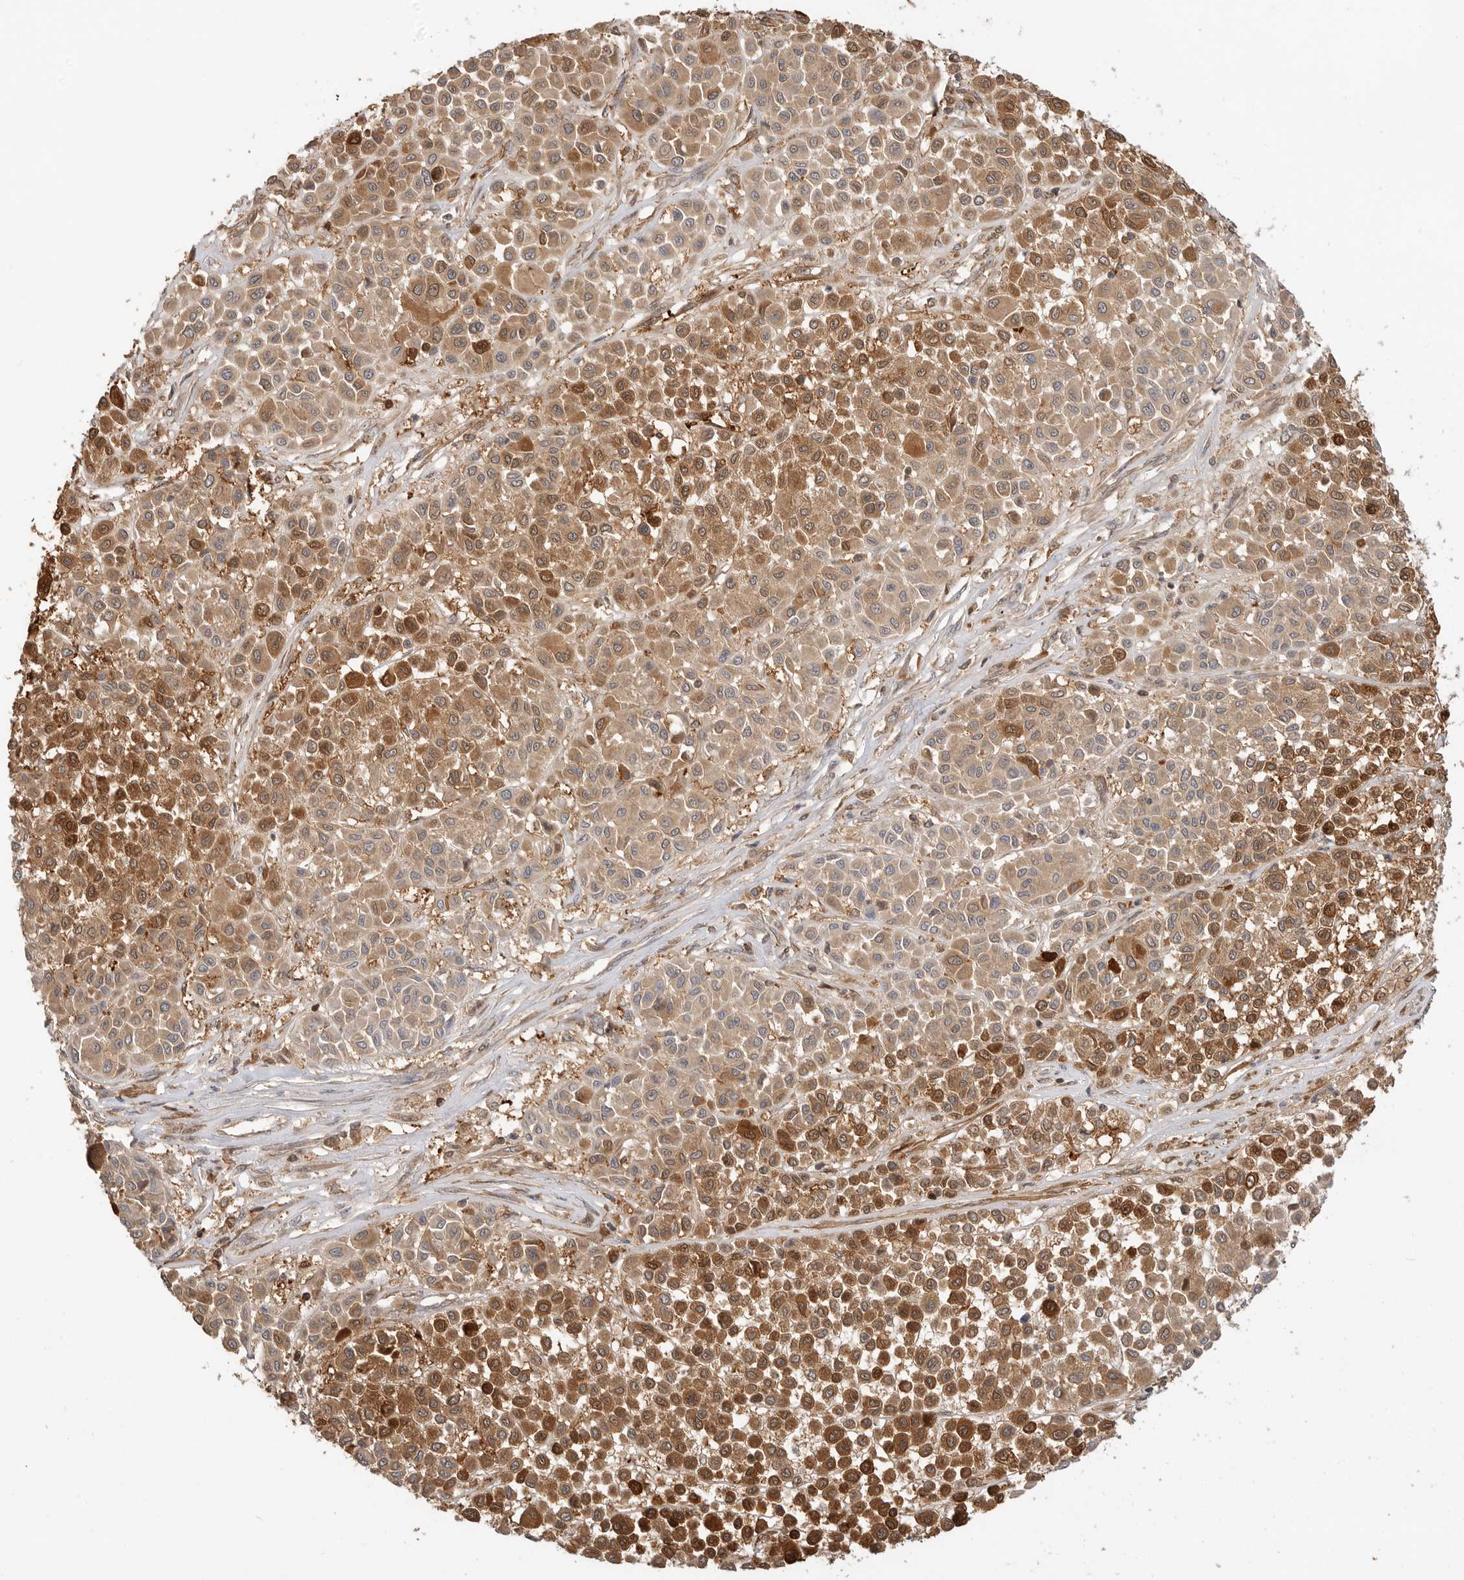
{"staining": {"intensity": "moderate", "quantity": ">75%", "location": "cytoplasmic/membranous"}, "tissue": "melanoma", "cell_type": "Tumor cells", "image_type": "cancer", "snomed": [{"axis": "morphology", "description": "Malignant melanoma, Metastatic site"}, {"axis": "topography", "description": "Soft tissue"}], "caption": "Protein analysis of melanoma tissue reveals moderate cytoplasmic/membranous positivity in approximately >75% of tumor cells.", "gene": "CLDN12", "patient": {"sex": "male", "age": 41}}